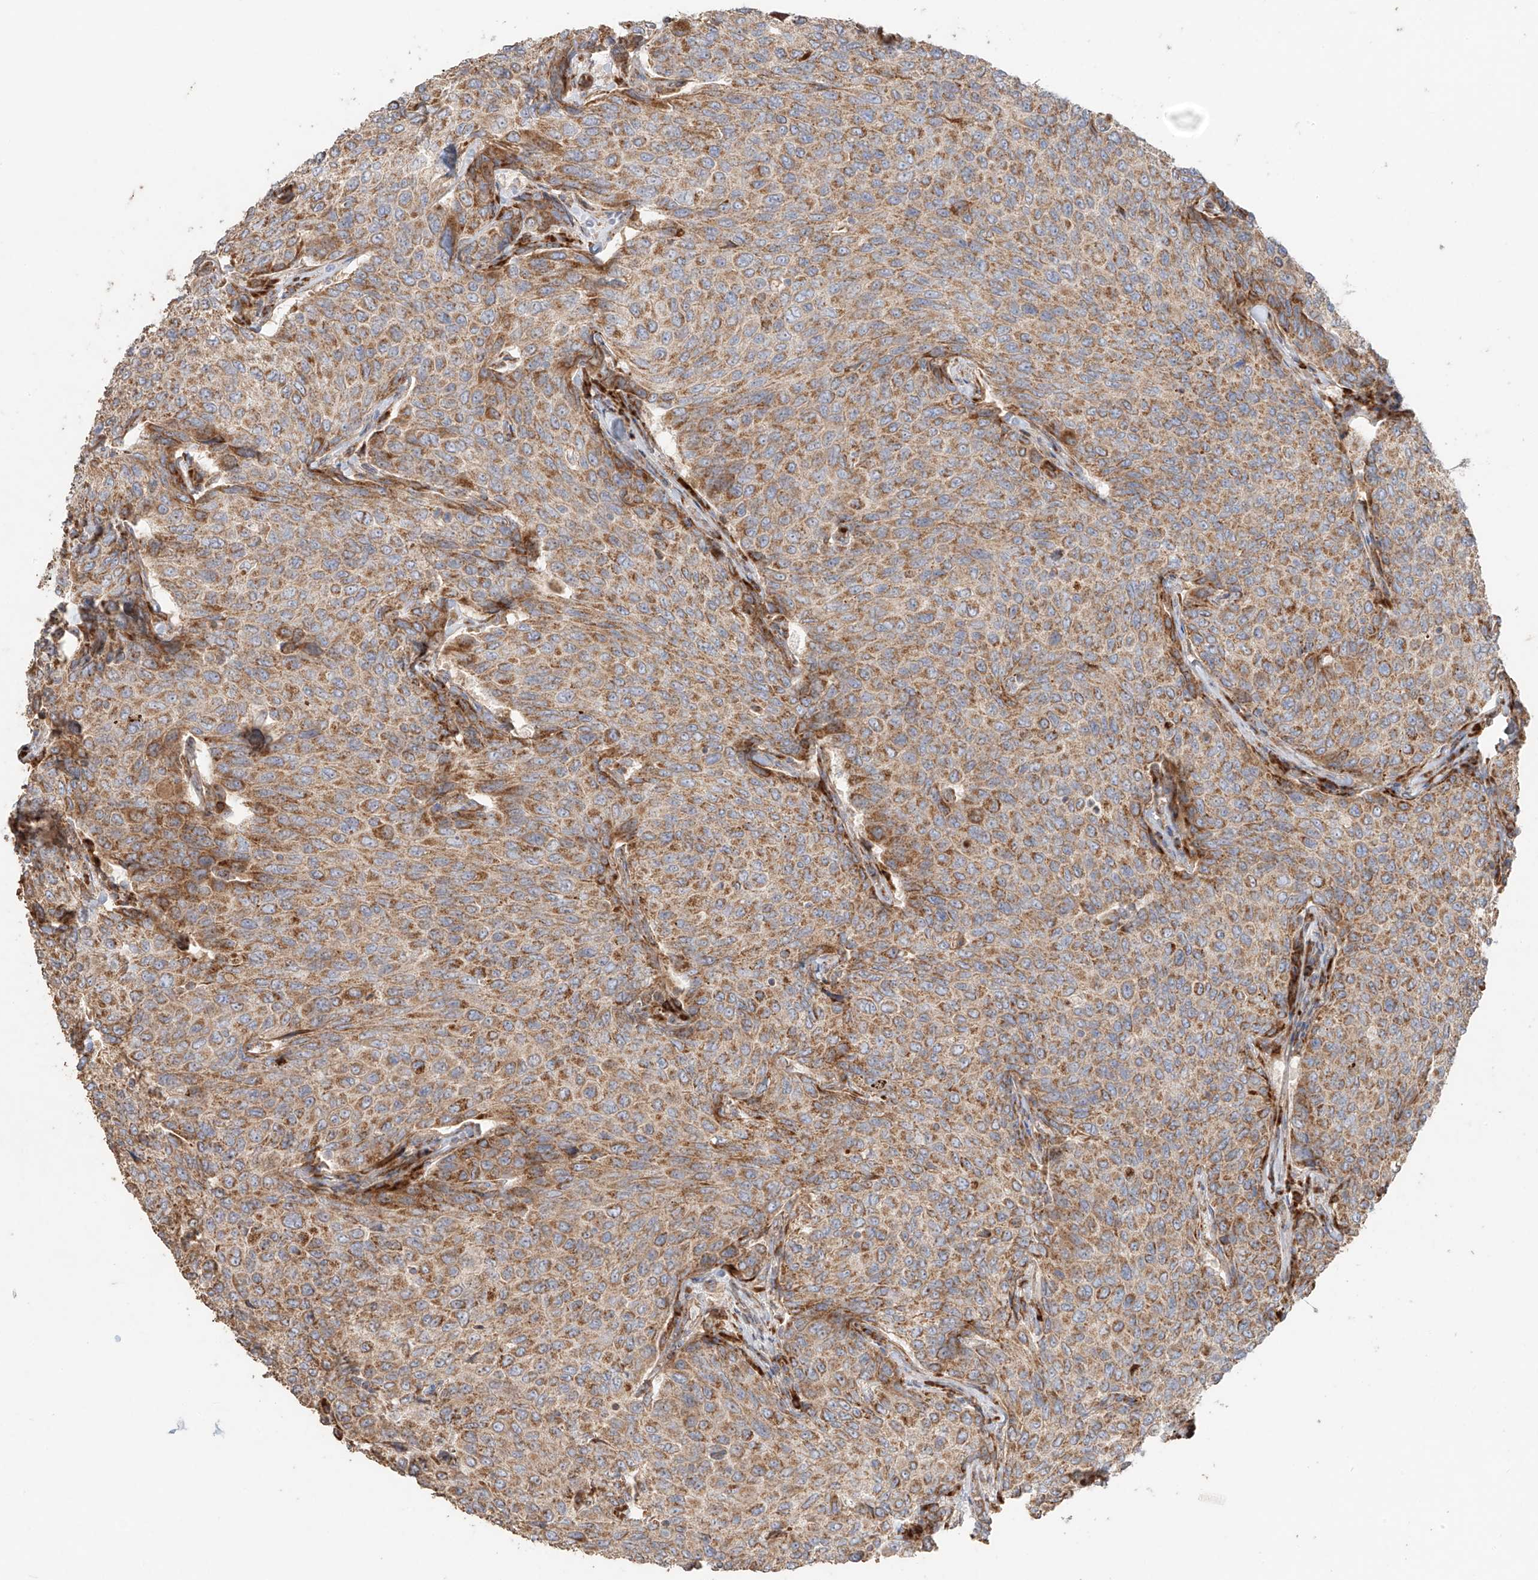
{"staining": {"intensity": "moderate", "quantity": ">75%", "location": "cytoplasmic/membranous"}, "tissue": "breast cancer", "cell_type": "Tumor cells", "image_type": "cancer", "snomed": [{"axis": "morphology", "description": "Duct carcinoma"}, {"axis": "topography", "description": "Breast"}], "caption": "There is medium levels of moderate cytoplasmic/membranous expression in tumor cells of breast cancer (invasive ductal carcinoma), as demonstrated by immunohistochemical staining (brown color).", "gene": "COLGALT2", "patient": {"sex": "female", "age": 55}}